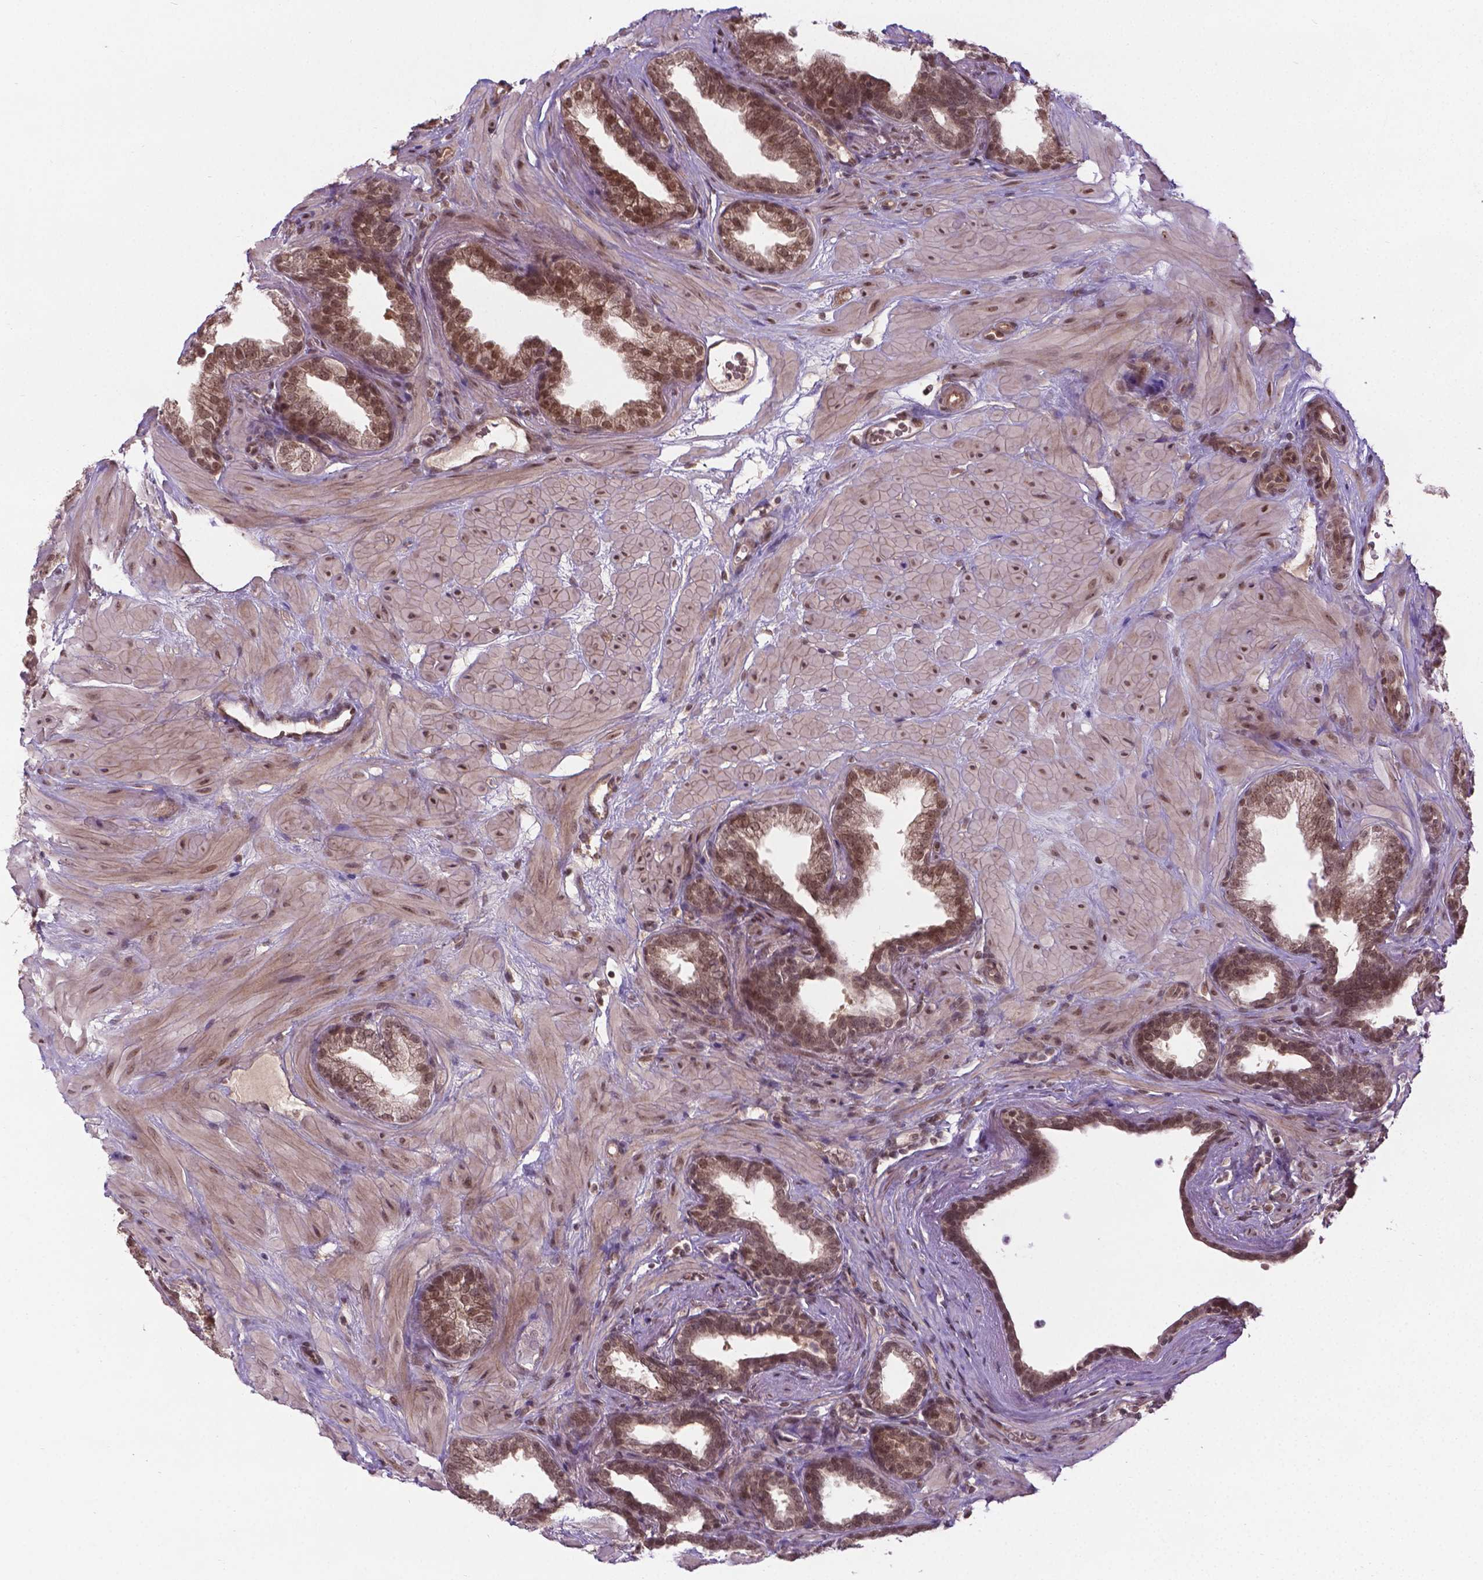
{"staining": {"intensity": "moderate", "quantity": ">75%", "location": "nuclear"}, "tissue": "prostate", "cell_type": "Glandular cells", "image_type": "normal", "snomed": [{"axis": "morphology", "description": "Normal tissue, NOS"}, {"axis": "topography", "description": "Prostate"}], "caption": "This micrograph exhibits IHC staining of benign human prostate, with medium moderate nuclear positivity in approximately >75% of glandular cells.", "gene": "ANKRD54", "patient": {"sex": "male", "age": 37}}